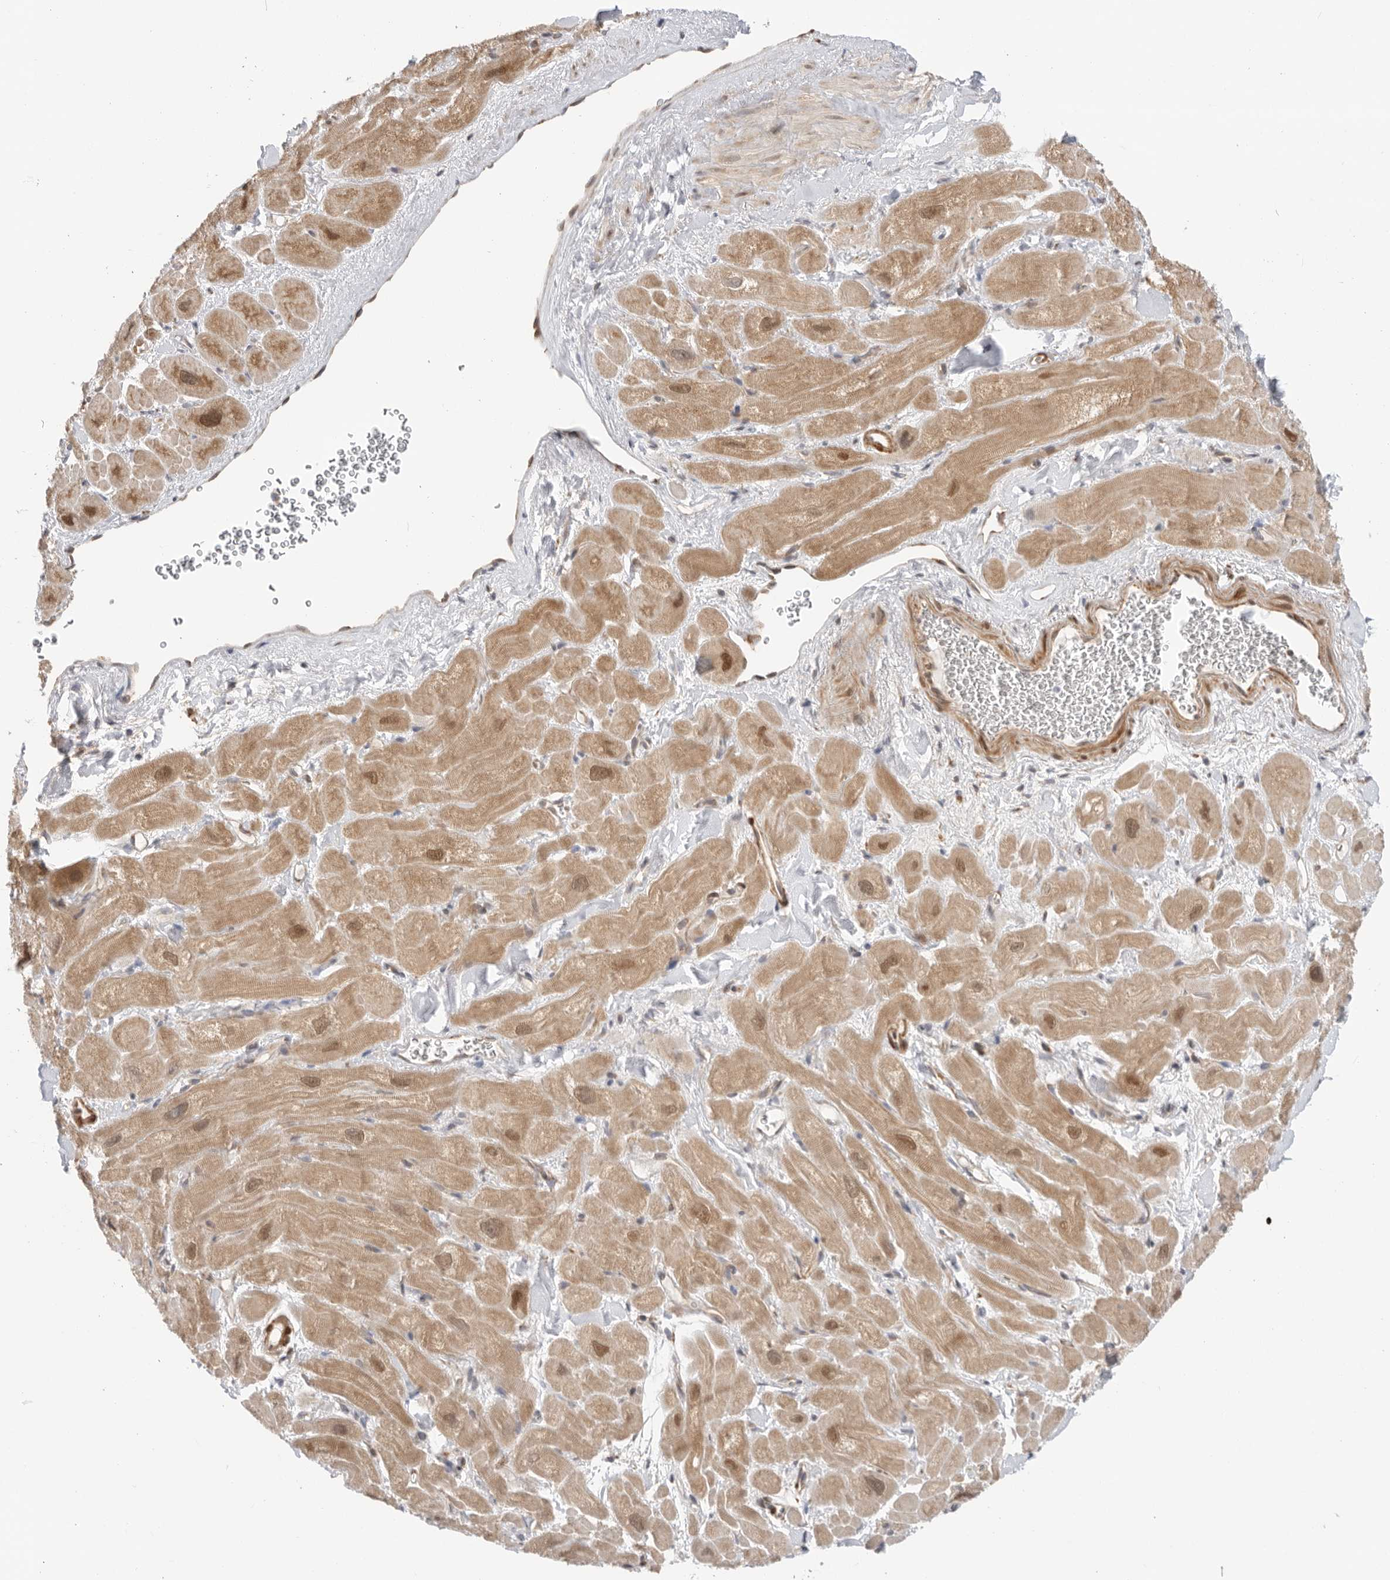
{"staining": {"intensity": "moderate", "quantity": ">75%", "location": "cytoplasmic/membranous,nuclear"}, "tissue": "heart muscle", "cell_type": "Cardiomyocytes", "image_type": "normal", "snomed": [{"axis": "morphology", "description": "Normal tissue, NOS"}, {"axis": "topography", "description": "Heart"}], "caption": "Protein expression analysis of benign human heart muscle reveals moderate cytoplasmic/membranous,nuclear staining in approximately >75% of cardiomyocytes. (DAB (3,3'-diaminobenzidine) IHC with brightfield microscopy, high magnification).", "gene": "DCAF8", "patient": {"sex": "male", "age": 49}}